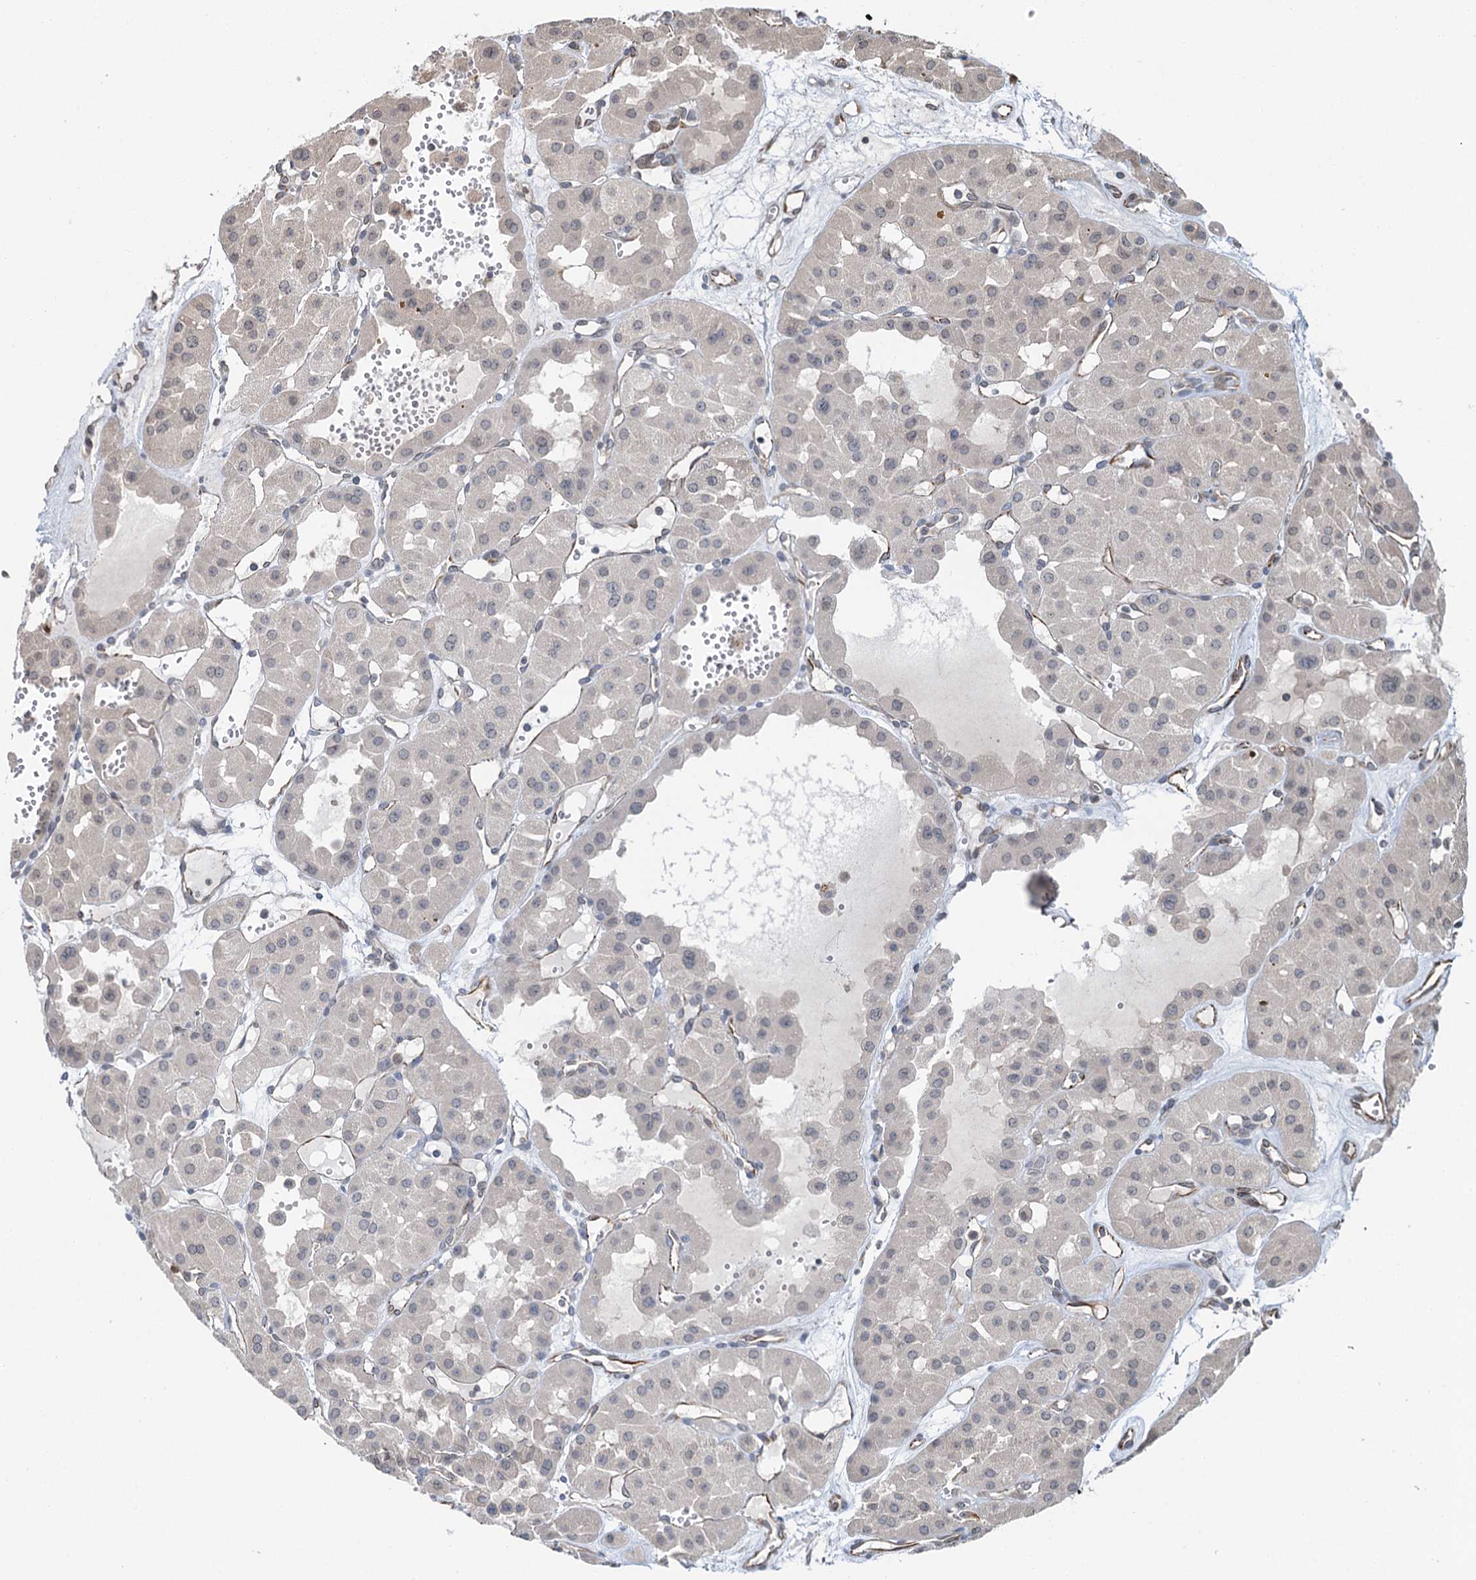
{"staining": {"intensity": "negative", "quantity": "none", "location": "none"}, "tissue": "renal cancer", "cell_type": "Tumor cells", "image_type": "cancer", "snomed": [{"axis": "morphology", "description": "Carcinoma, NOS"}, {"axis": "topography", "description": "Kidney"}], "caption": "There is no significant positivity in tumor cells of renal cancer. Nuclei are stained in blue.", "gene": "WHAMM", "patient": {"sex": "female", "age": 75}}